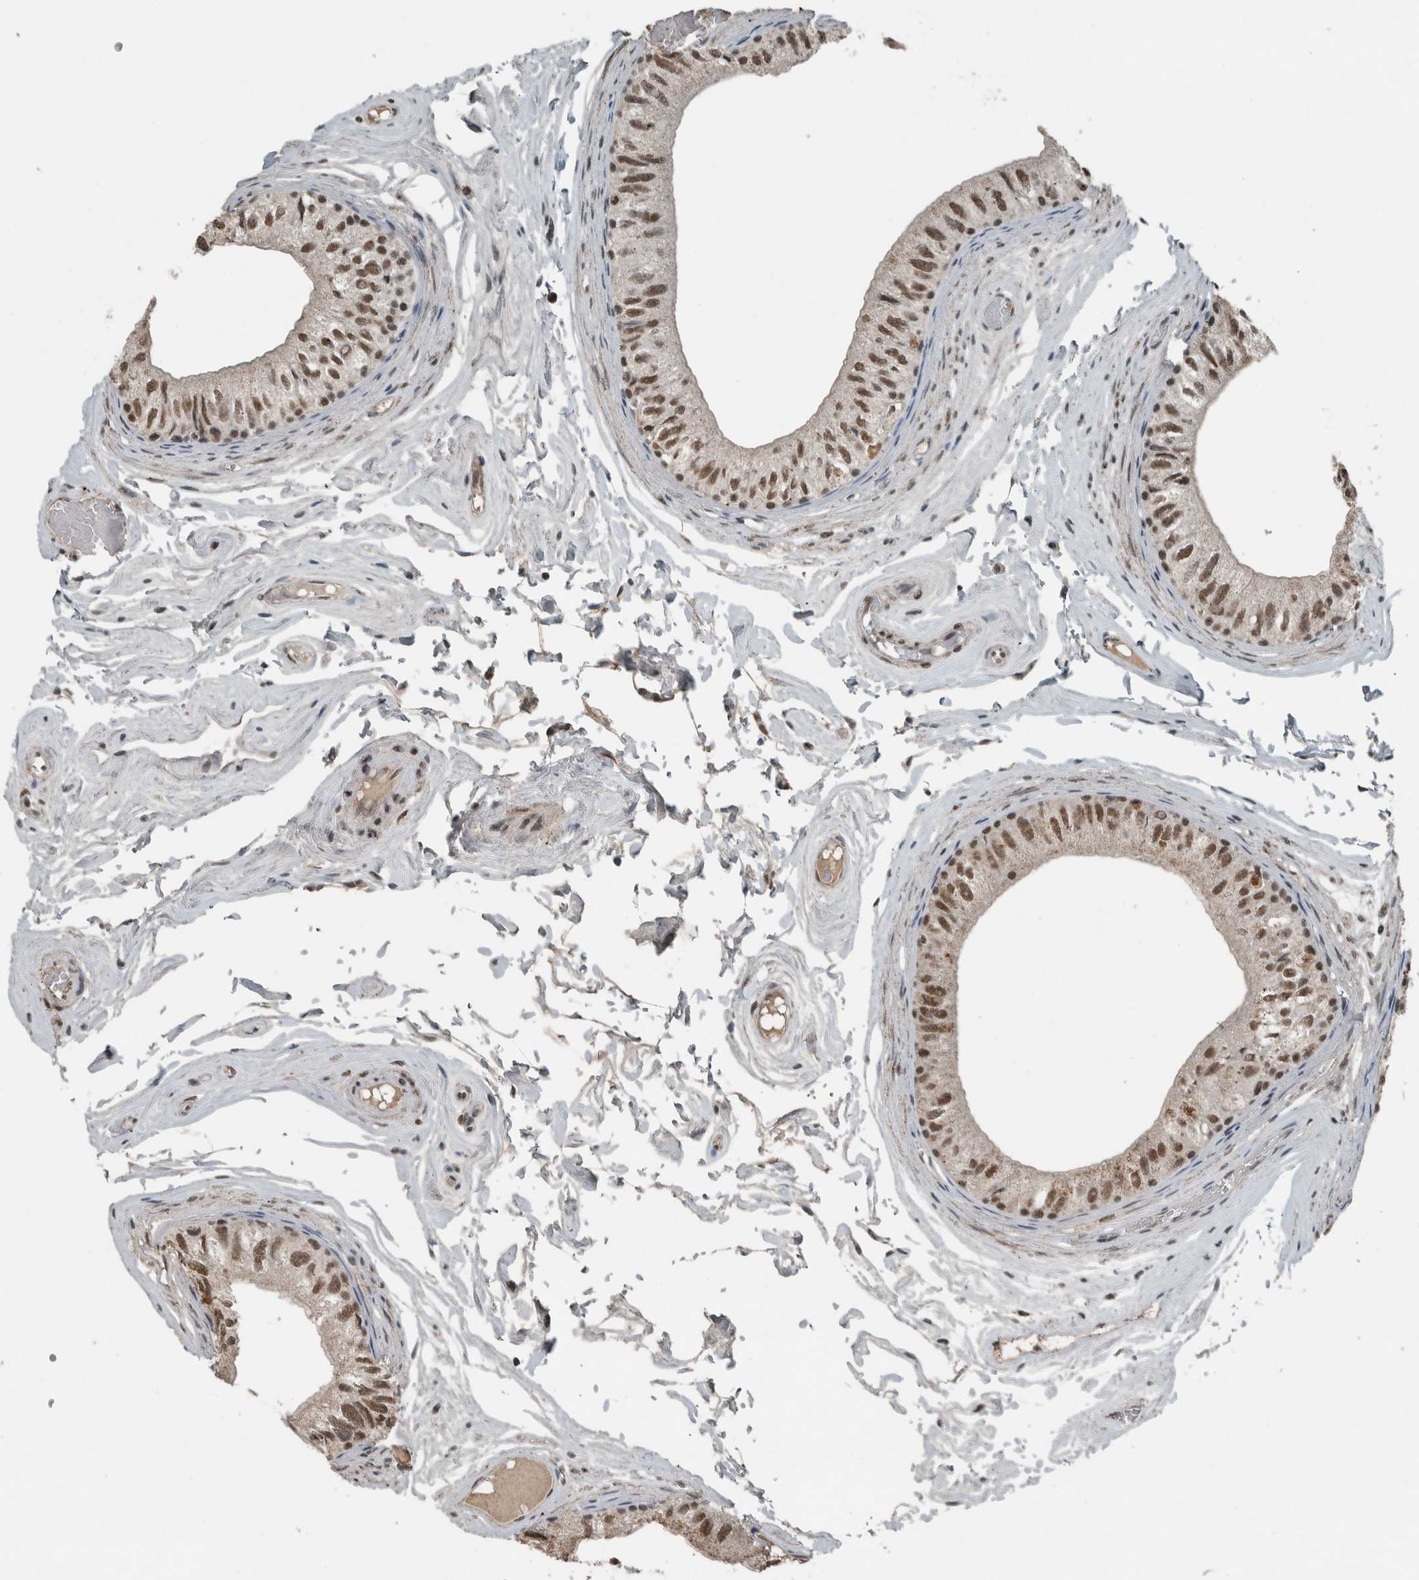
{"staining": {"intensity": "strong", "quantity": ">75%", "location": "nuclear"}, "tissue": "epididymis", "cell_type": "Glandular cells", "image_type": "normal", "snomed": [{"axis": "morphology", "description": "Normal tissue, NOS"}, {"axis": "topography", "description": "Epididymis"}], "caption": "A high amount of strong nuclear expression is appreciated in approximately >75% of glandular cells in benign epididymis.", "gene": "ZNF24", "patient": {"sex": "male", "age": 79}}